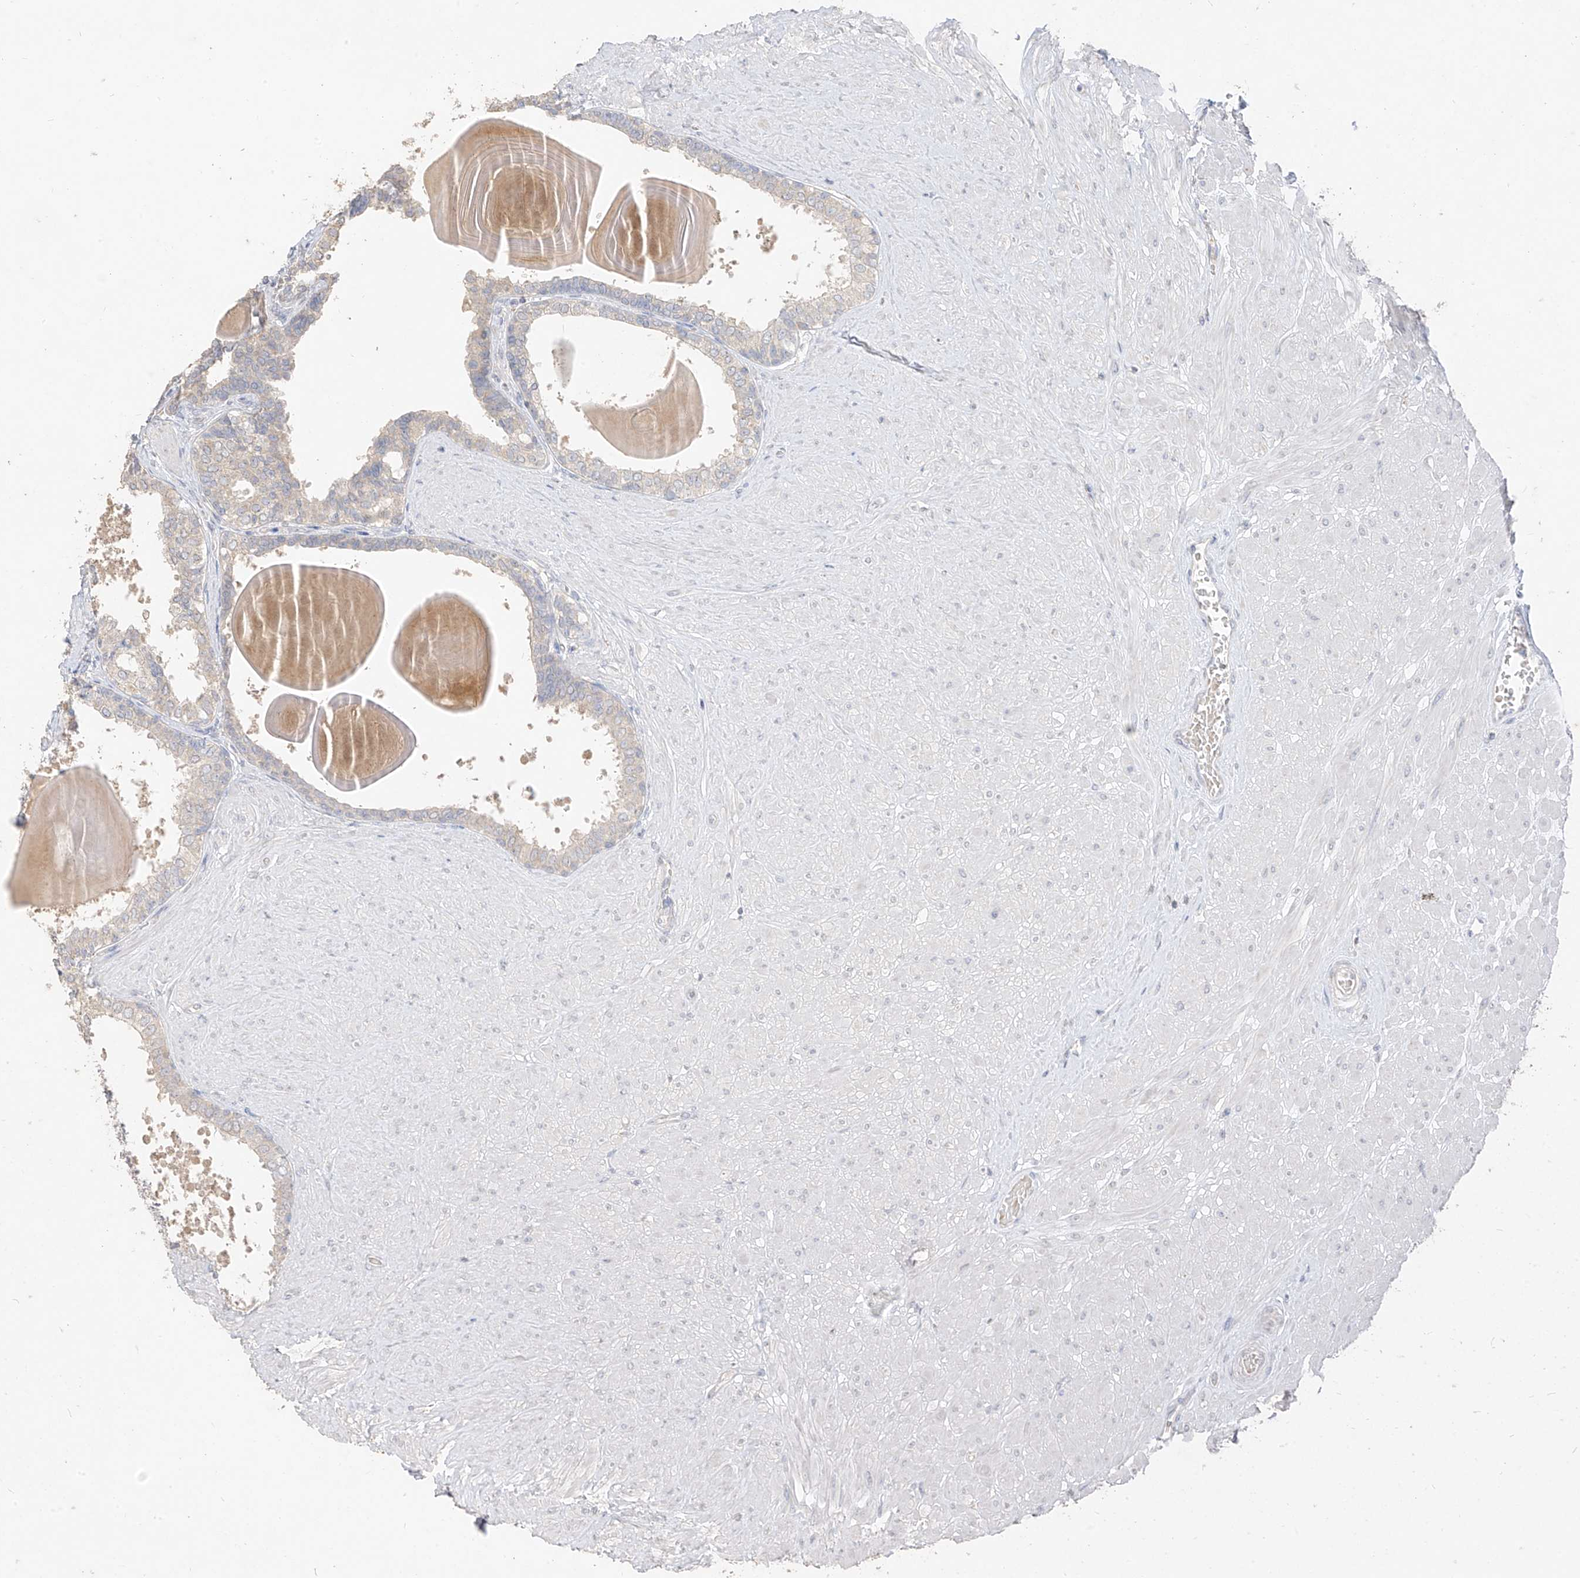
{"staining": {"intensity": "negative", "quantity": "none", "location": "none"}, "tissue": "prostate", "cell_type": "Glandular cells", "image_type": "normal", "snomed": [{"axis": "morphology", "description": "Normal tissue, NOS"}, {"axis": "topography", "description": "Prostate"}], "caption": "Immunohistochemical staining of benign human prostate reveals no significant staining in glandular cells.", "gene": "ZZEF1", "patient": {"sex": "male", "age": 48}}